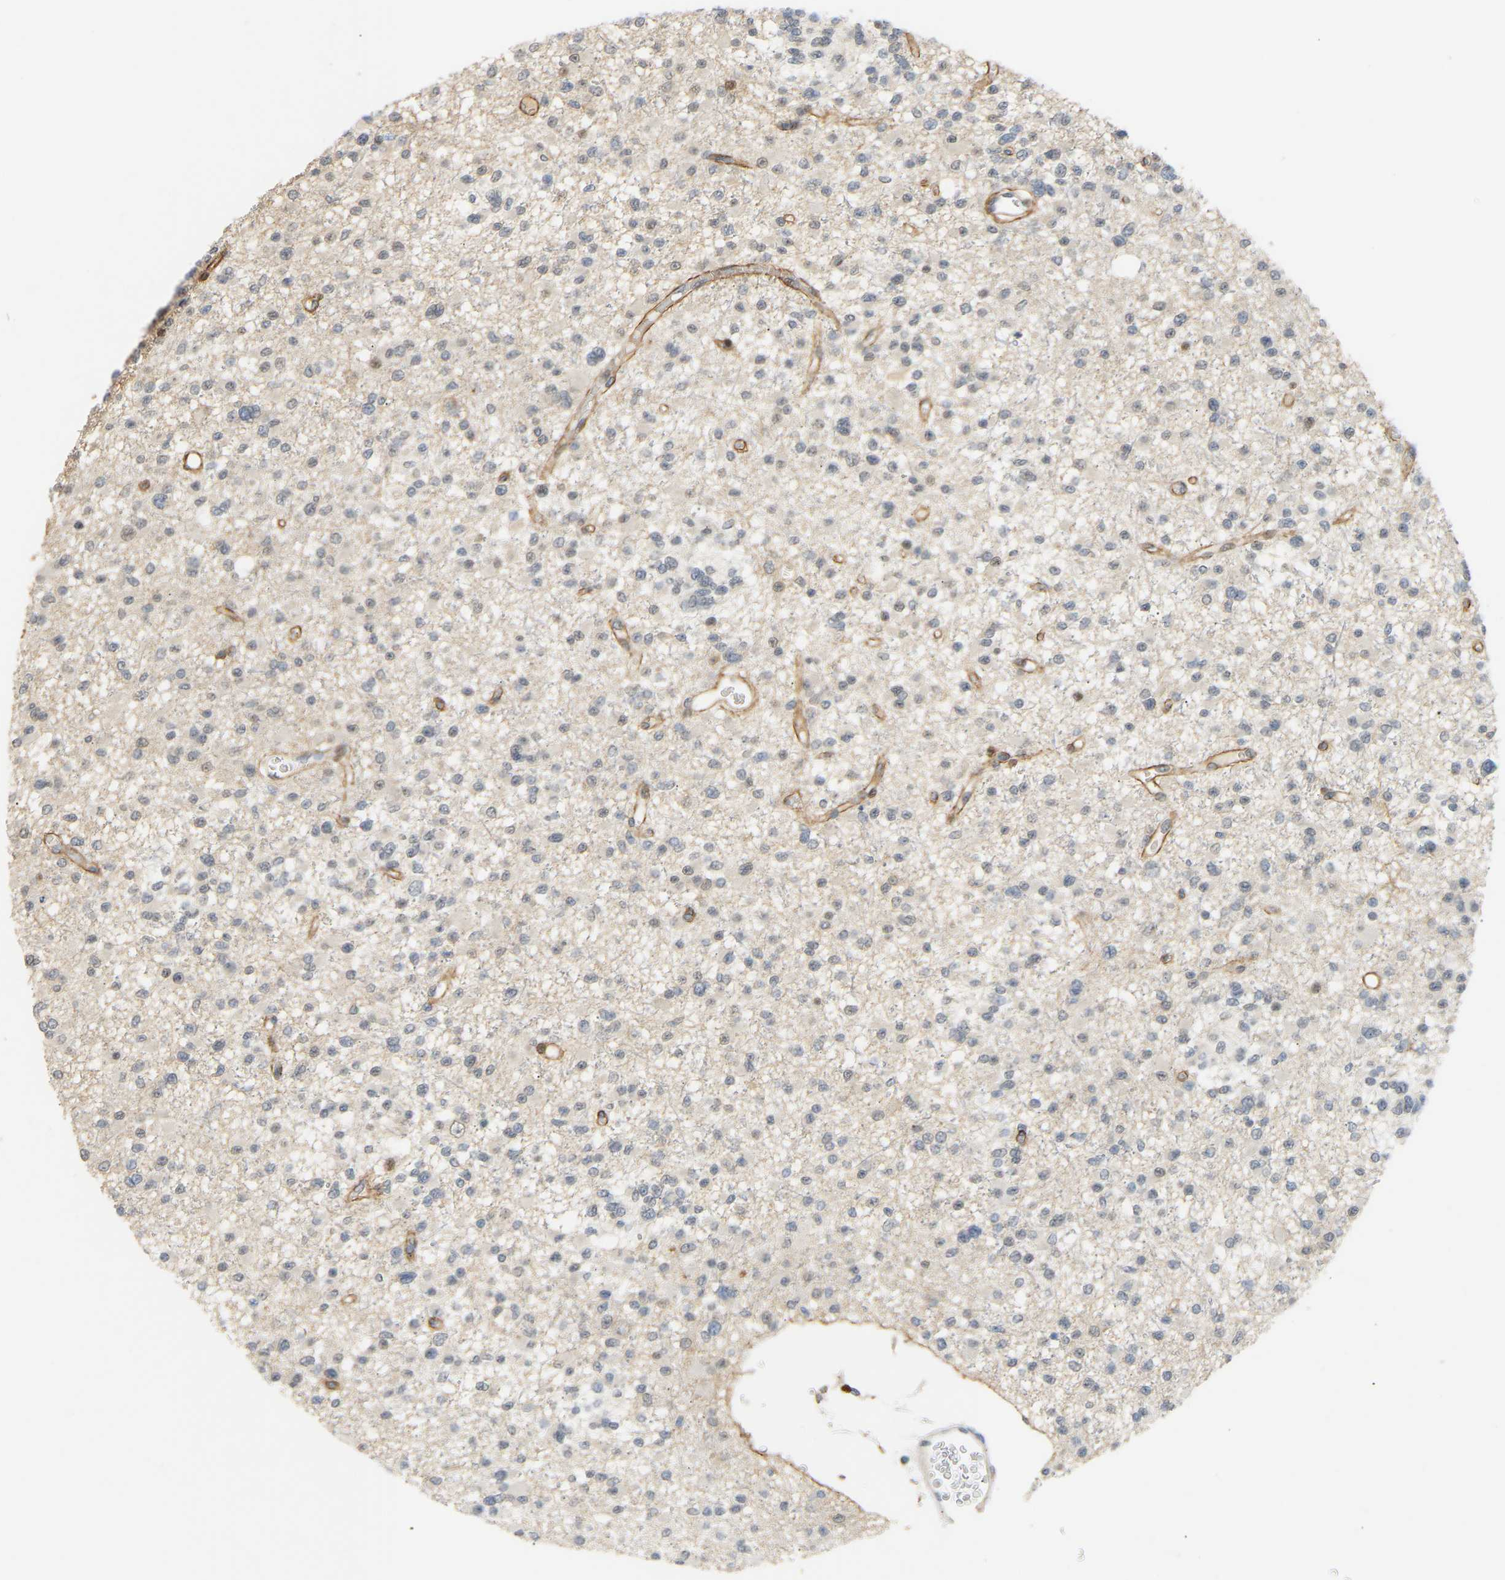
{"staining": {"intensity": "negative", "quantity": "none", "location": "none"}, "tissue": "glioma", "cell_type": "Tumor cells", "image_type": "cancer", "snomed": [{"axis": "morphology", "description": "Glioma, malignant, Low grade"}, {"axis": "topography", "description": "Brain"}], "caption": "The micrograph displays no significant staining in tumor cells of malignant low-grade glioma.", "gene": "PTPN4", "patient": {"sex": "female", "age": 22}}